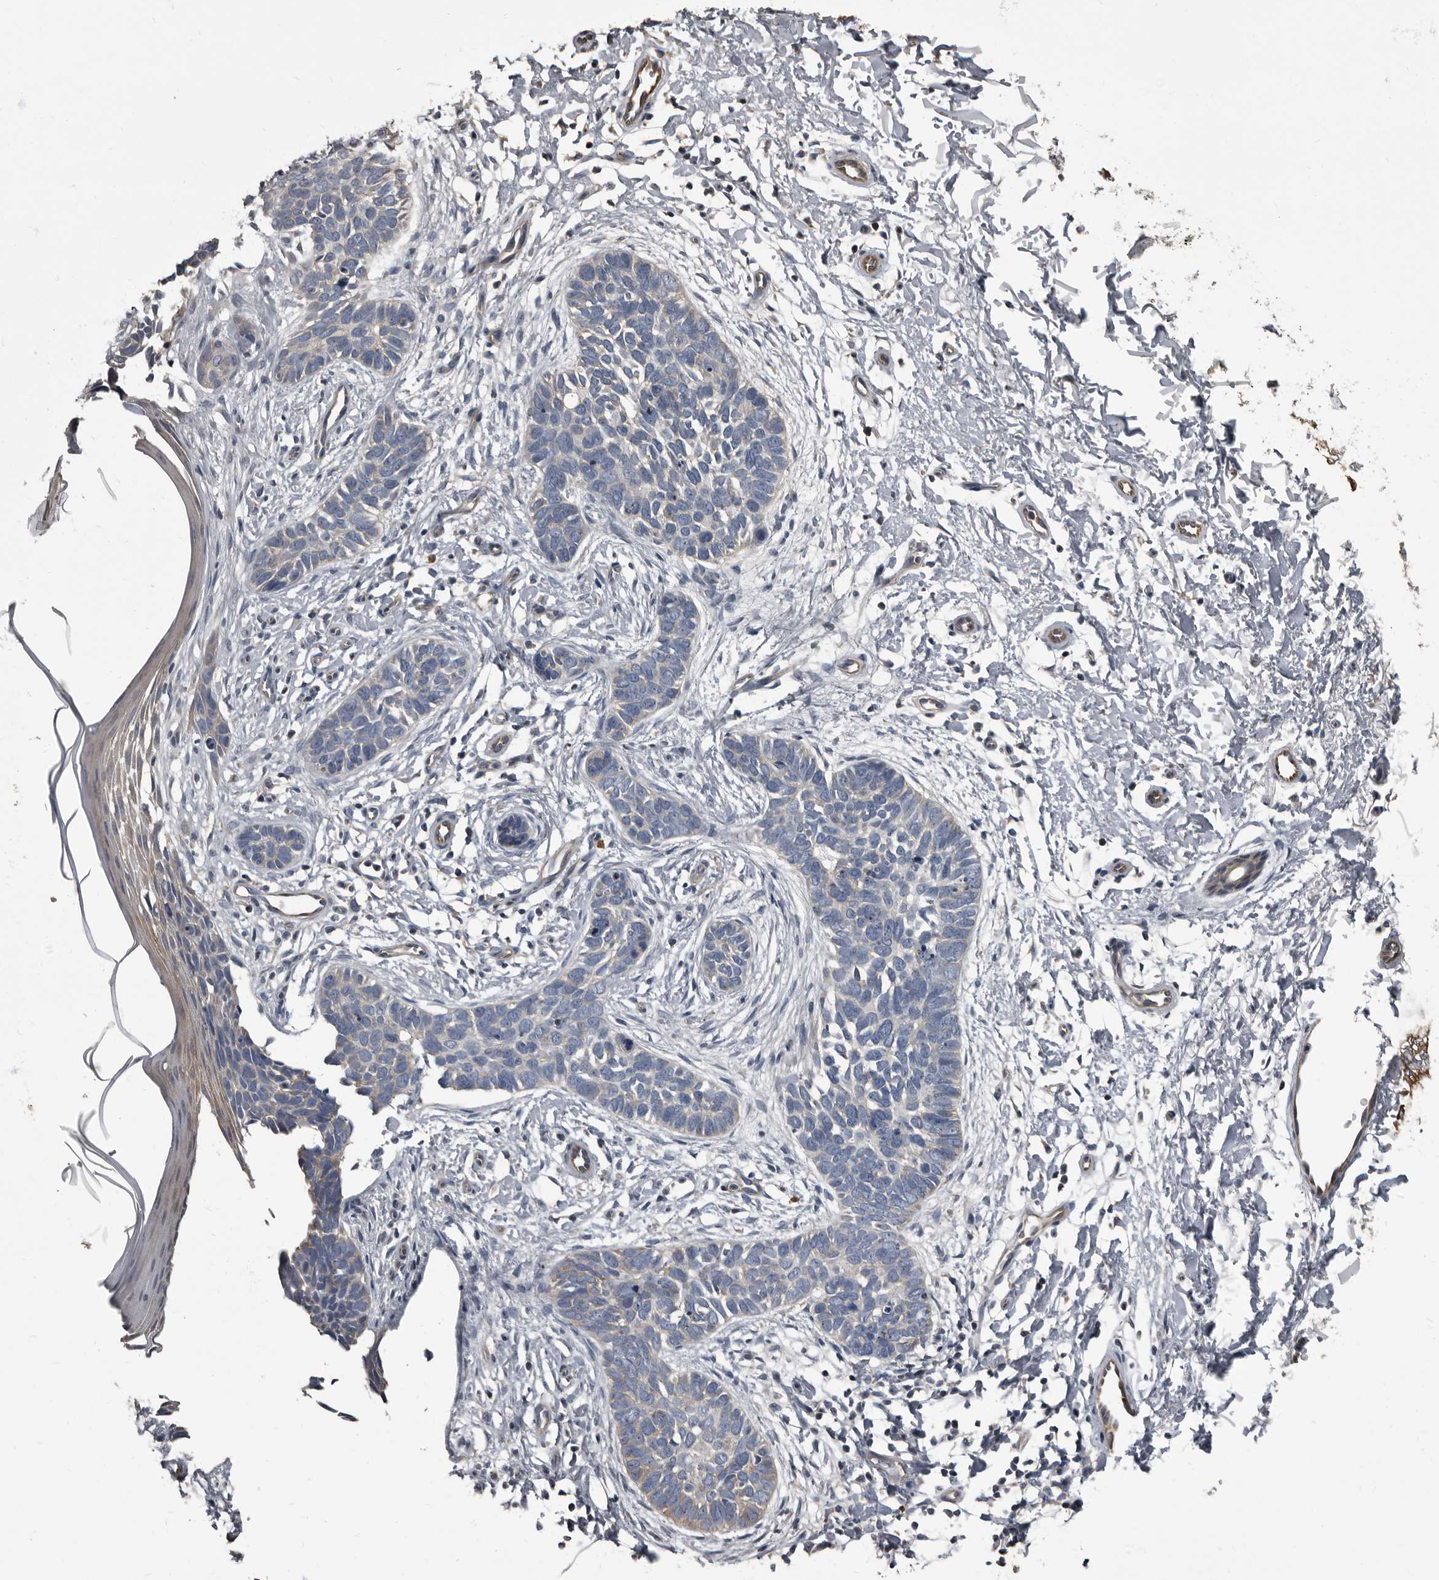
{"staining": {"intensity": "negative", "quantity": "none", "location": "none"}, "tissue": "skin cancer", "cell_type": "Tumor cells", "image_type": "cancer", "snomed": [{"axis": "morphology", "description": "Normal tissue, NOS"}, {"axis": "morphology", "description": "Basal cell carcinoma"}, {"axis": "topography", "description": "Skin"}], "caption": "There is no significant positivity in tumor cells of skin basal cell carcinoma.", "gene": "TPD52L1", "patient": {"sex": "male", "age": 77}}